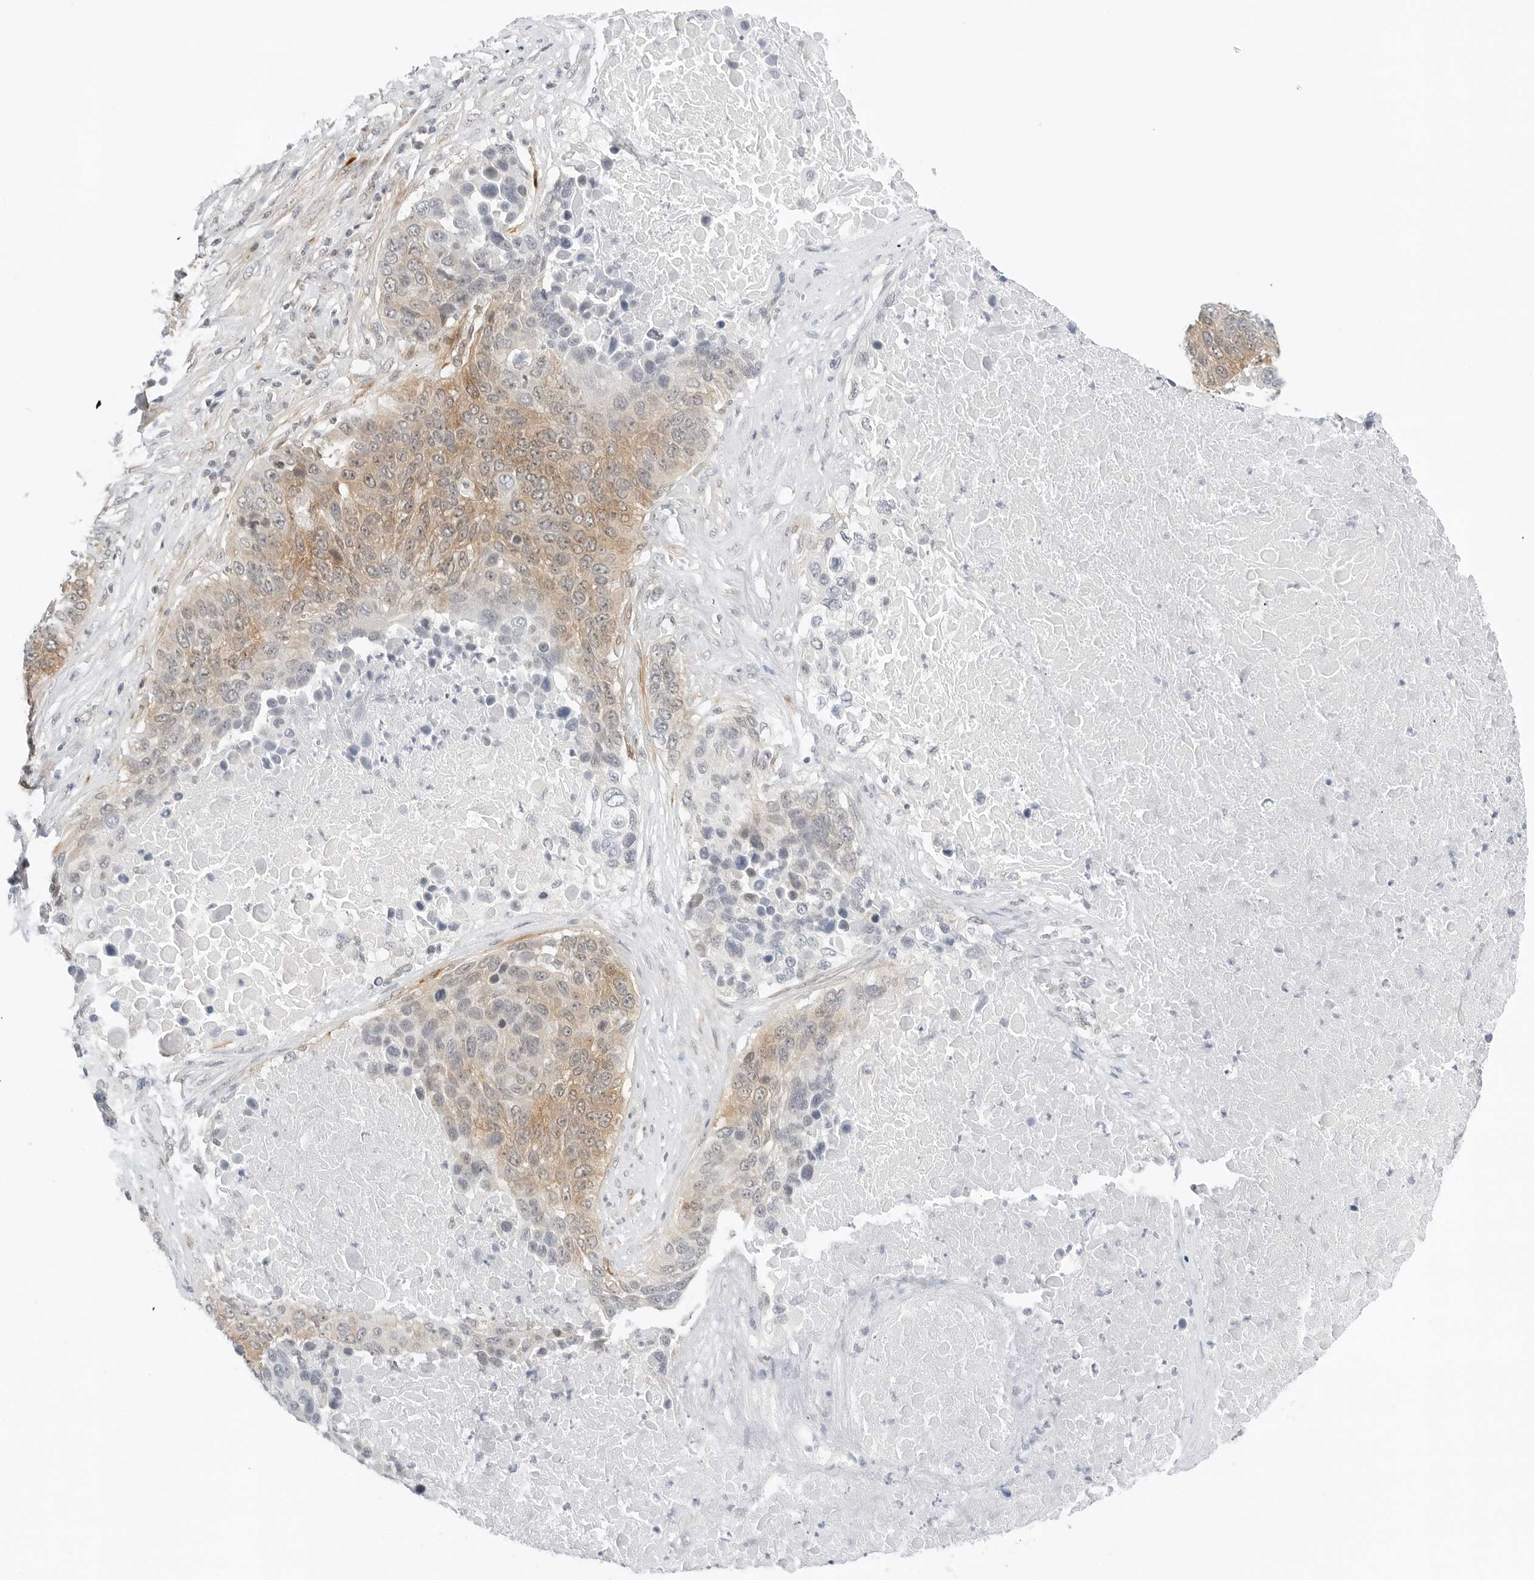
{"staining": {"intensity": "moderate", "quantity": ">75%", "location": "cytoplasmic/membranous"}, "tissue": "lung cancer", "cell_type": "Tumor cells", "image_type": "cancer", "snomed": [{"axis": "morphology", "description": "Squamous cell carcinoma, NOS"}, {"axis": "topography", "description": "Lung"}], "caption": "Immunohistochemistry histopathology image of human lung cancer (squamous cell carcinoma) stained for a protein (brown), which demonstrates medium levels of moderate cytoplasmic/membranous positivity in about >75% of tumor cells.", "gene": "NEO1", "patient": {"sex": "male", "age": 66}}